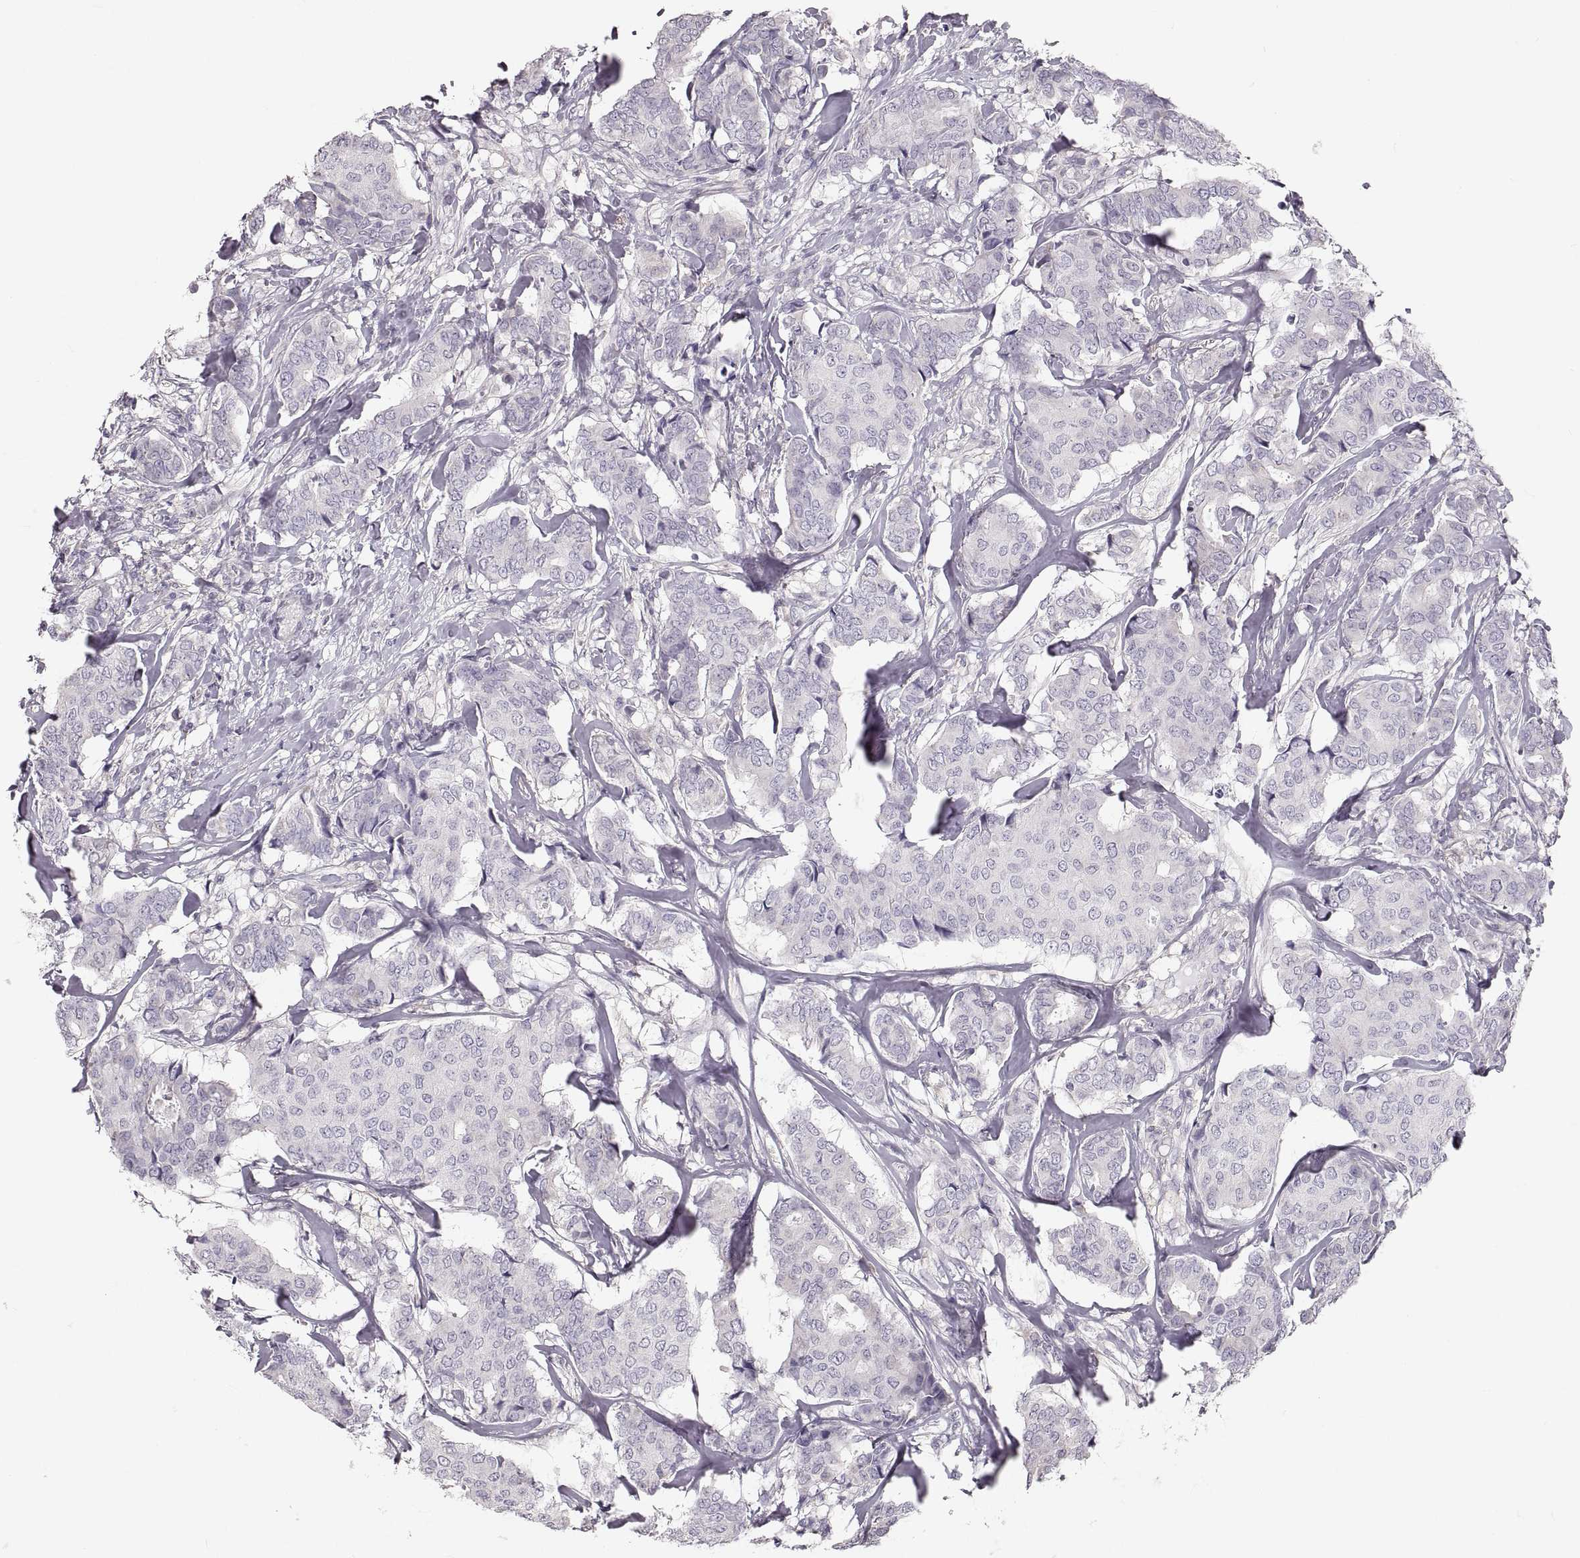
{"staining": {"intensity": "negative", "quantity": "none", "location": "none"}, "tissue": "breast cancer", "cell_type": "Tumor cells", "image_type": "cancer", "snomed": [{"axis": "morphology", "description": "Duct carcinoma"}, {"axis": "topography", "description": "Breast"}], "caption": "Infiltrating ductal carcinoma (breast) stained for a protein using immunohistochemistry (IHC) shows no positivity tumor cells.", "gene": "RUNDC3A", "patient": {"sex": "female", "age": 75}}